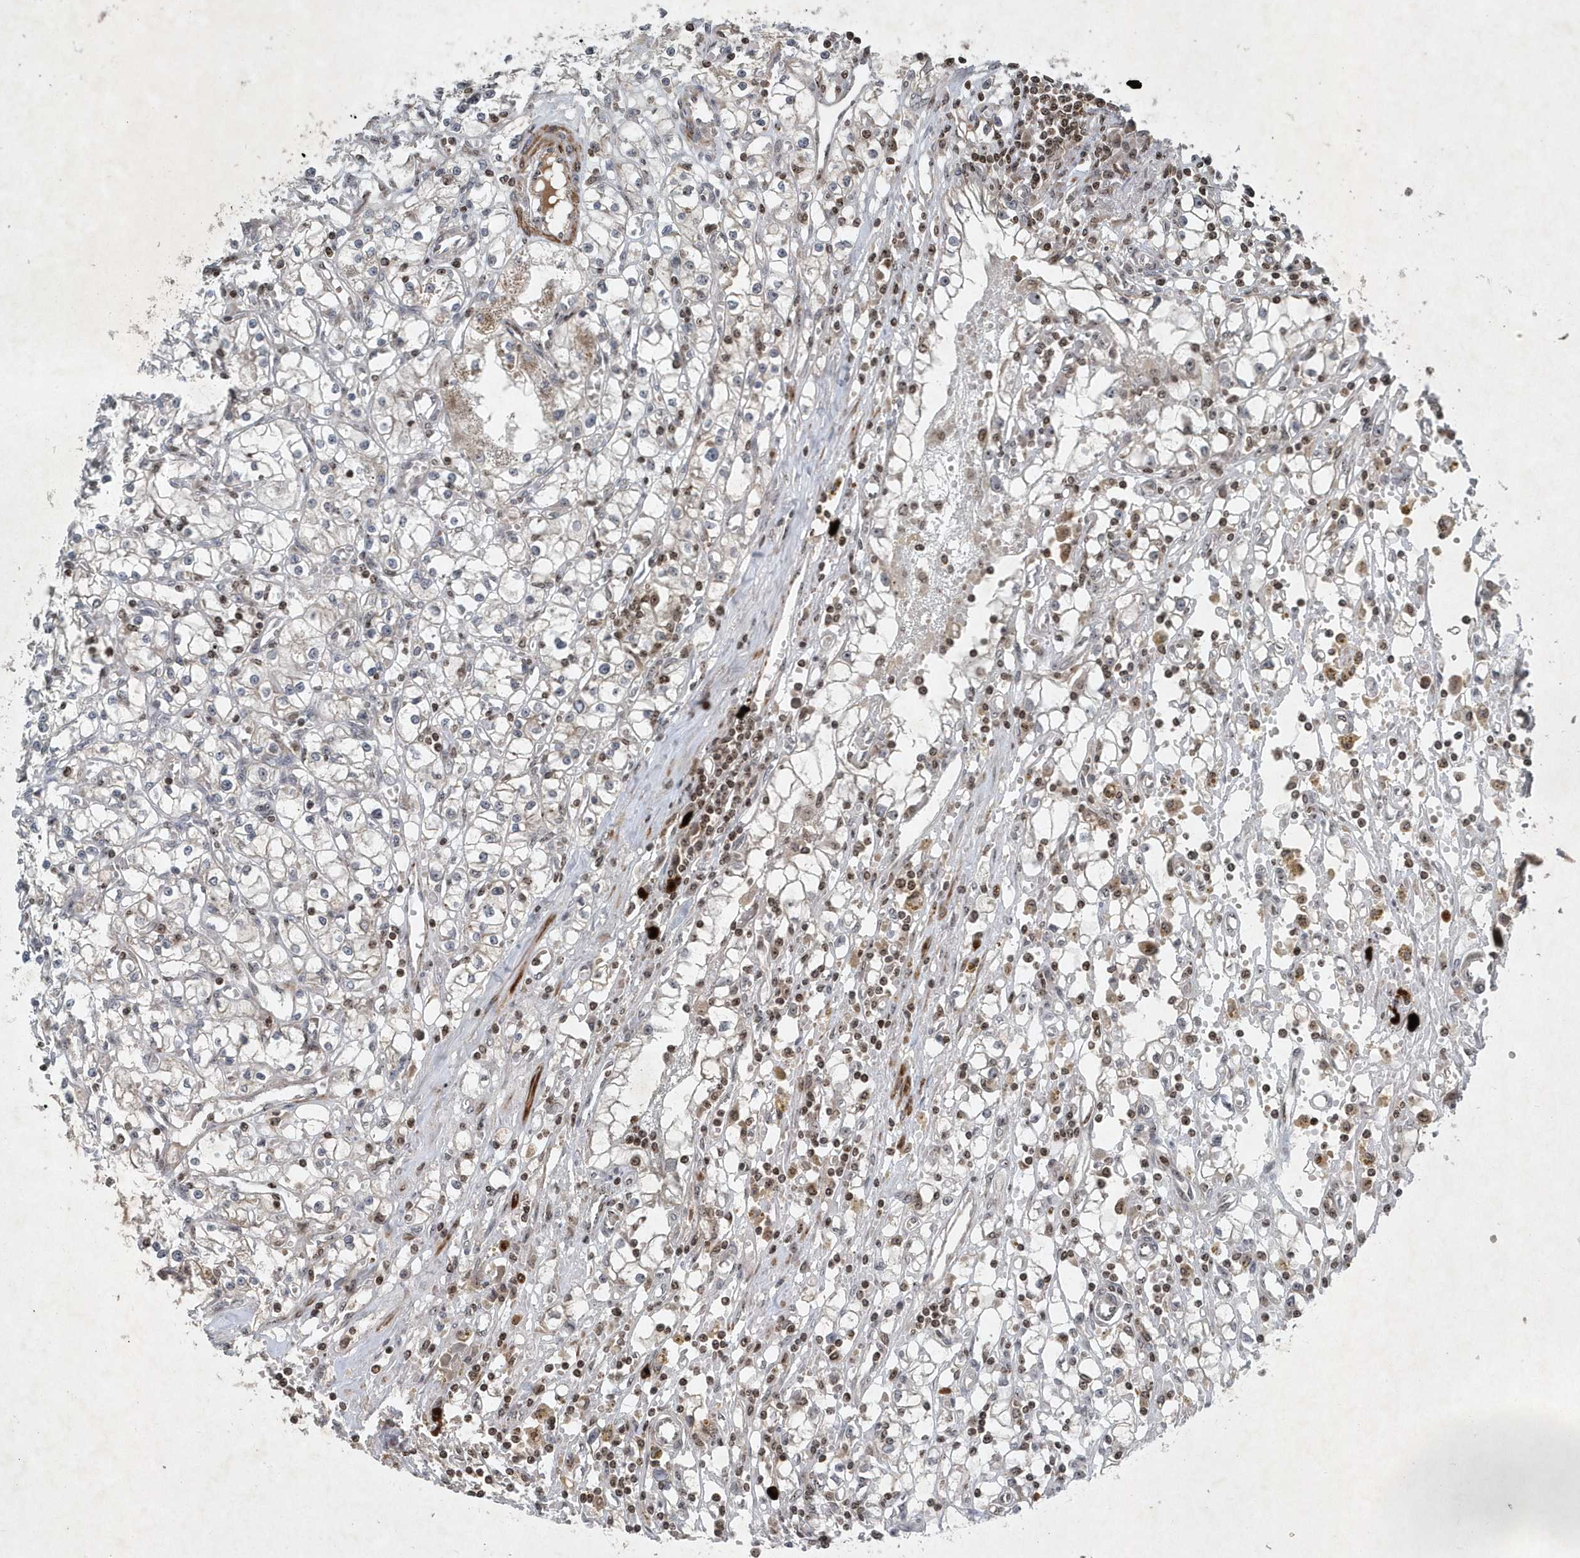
{"staining": {"intensity": "negative", "quantity": "none", "location": "none"}, "tissue": "renal cancer", "cell_type": "Tumor cells", "image_type": "cancer", "snomed": [{"axis": "morphology", "description": "Adenocarcinoma, NOS"}, {"axis": "topography", "description": "Kidney"}], "caption": "This is an immunohistochemistry (IHC) histopathology image of renal cancer (adenocarcinoma). There is no expression in tumor cells.", "gene": "QTRT2", "patient": {"sex": "male", "age": 56}}